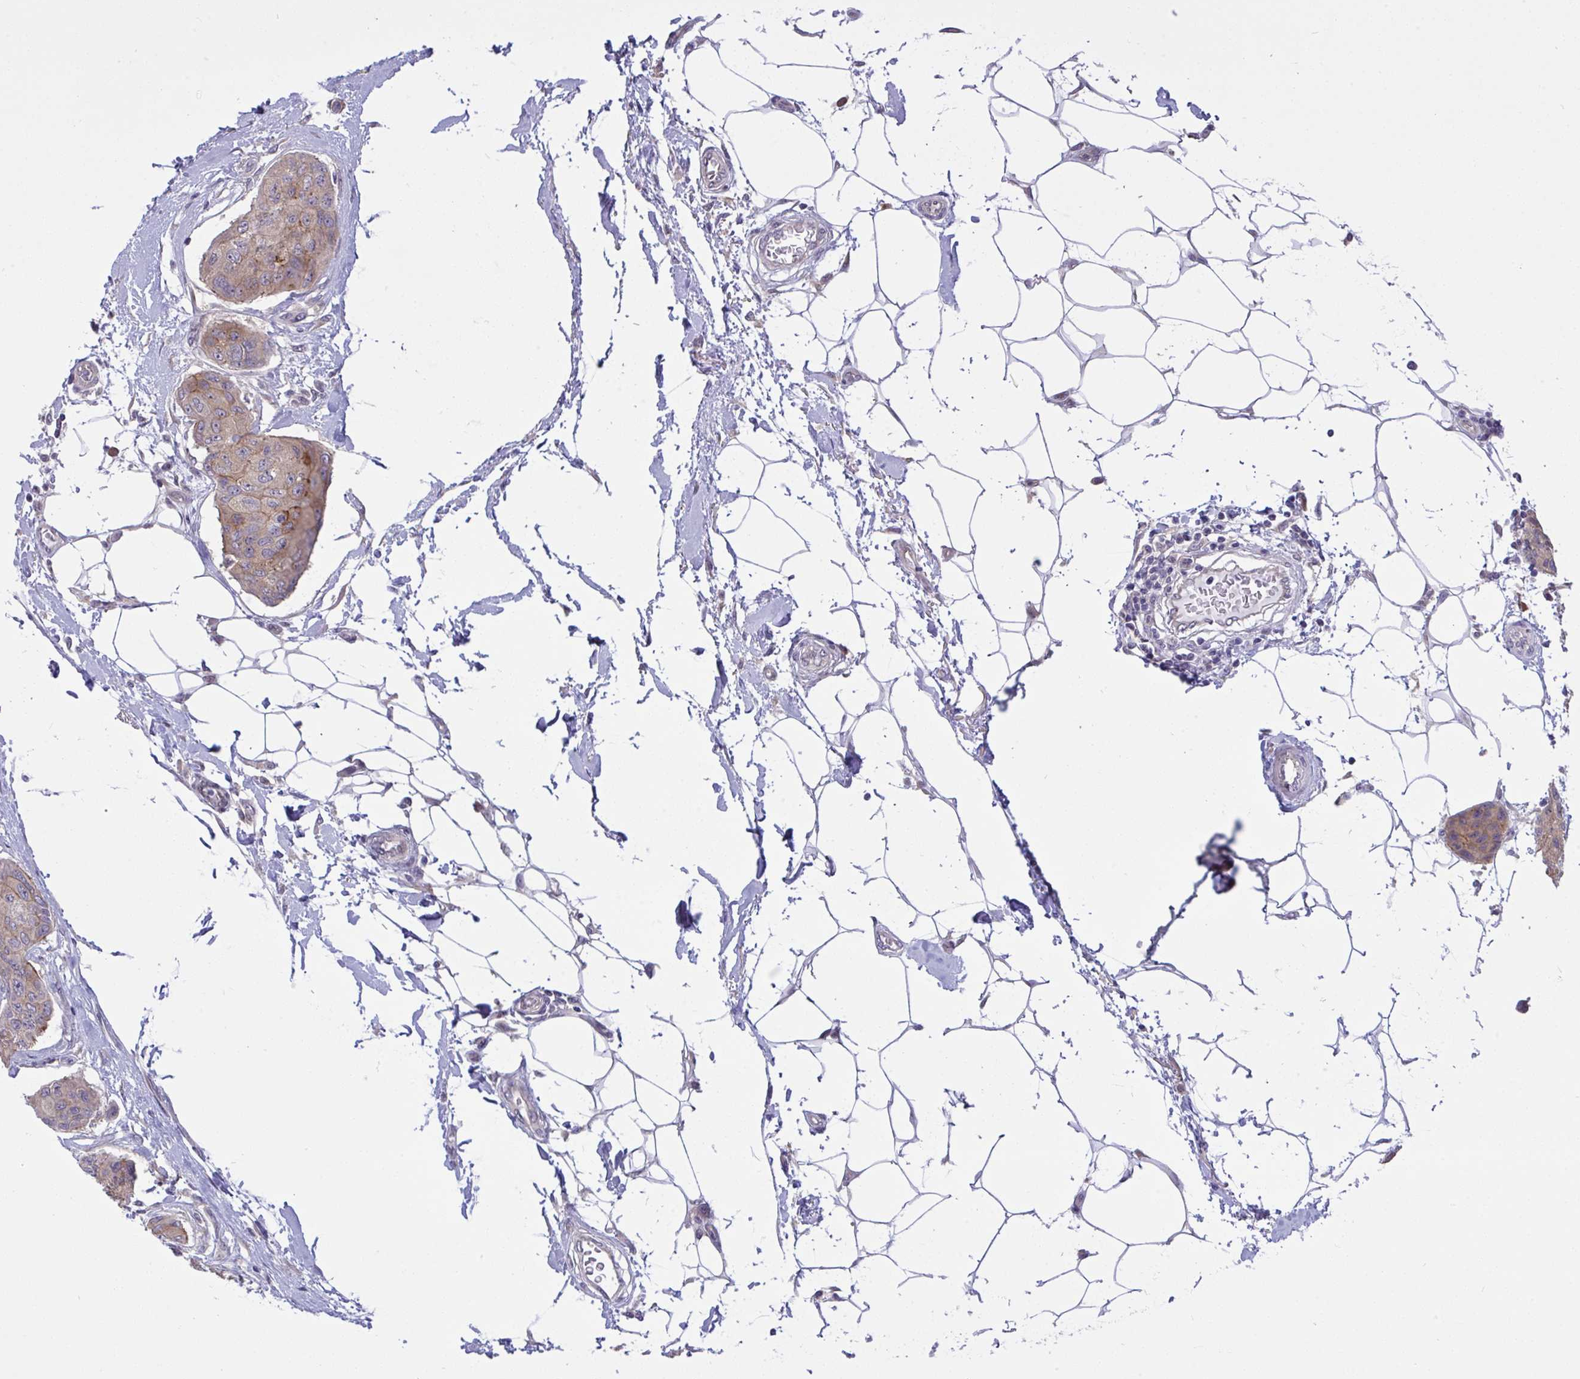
{"staining": {"intensity": "weak", "quantity": "25%-75%", "location": "cytoplasmic/membranous"}, "tissue": "breast cancer", "cell_type": "Tumor cells", "image_type": "cancer", "snomed": [{"axis": "morphology", "description": "Duct carcinoma"}, {"axis": "topography", "description": "Breast"}, {"axis": "topography", "description": "Lymph node"}], "caption": "Protein staining by IHC reveals weak cytoplasmic/membranous positivity in about 25%-75% of tumor cells in intraductal carcinoma (breast).", "gene": "TMEM41A", "patient": {"sex": "female", "age": 80}}